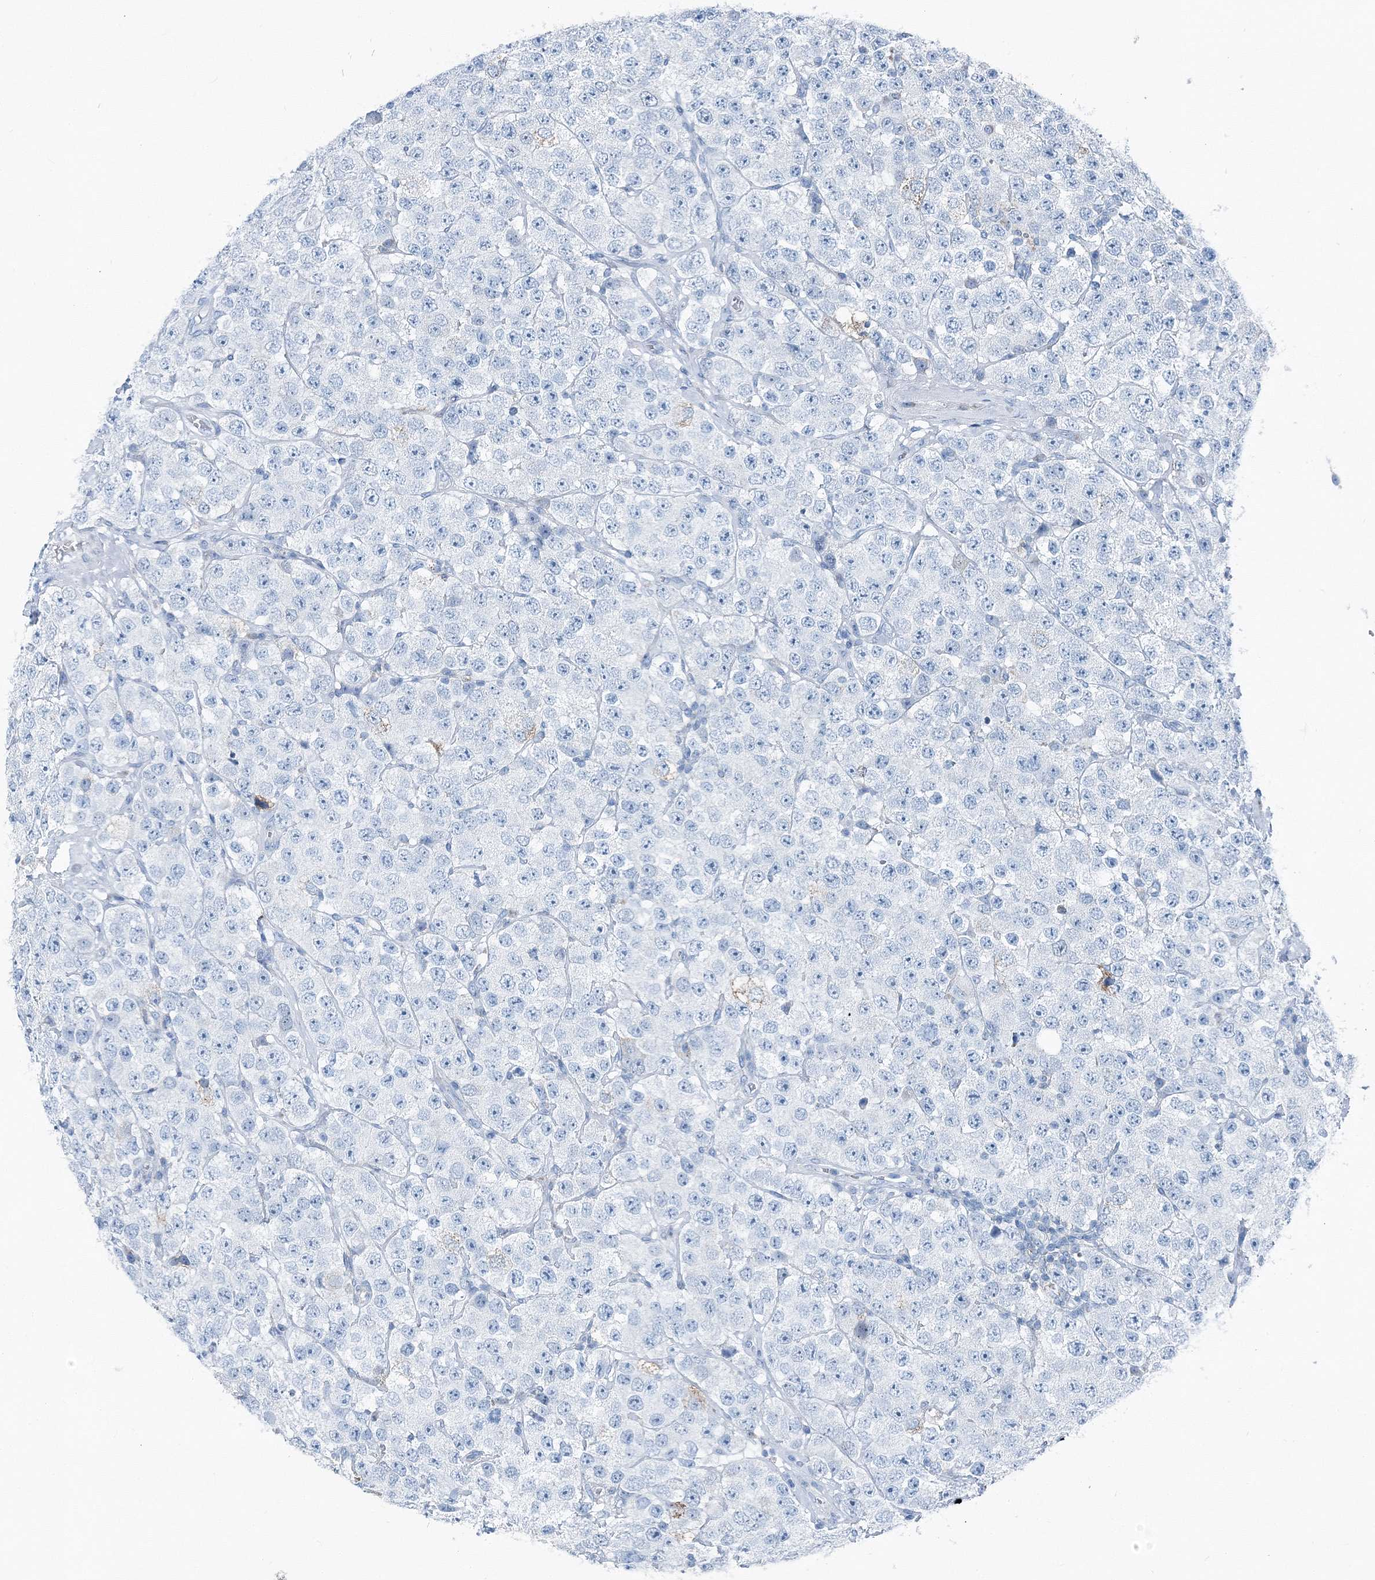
{"staining": {"intensity": "negative", "quantity": "none", "location": "none"}, "tissue": "testis cancer", "cell_type": "Tumor cells", "image_type": "cancer", "snomed": [{"axis": "morphology", "description": "Seminoma, NOS"}, {"axis": "topography", "description": "Testis"}], "caption": "Testis cancer was stained to show a protein in brown. There is no significant staining in tumor cells. (DAB immunohistochemistry with hematoxylin counter stain).", "gene": "GABARAPL2", "patient": {"sex": "male", "age": 28}}